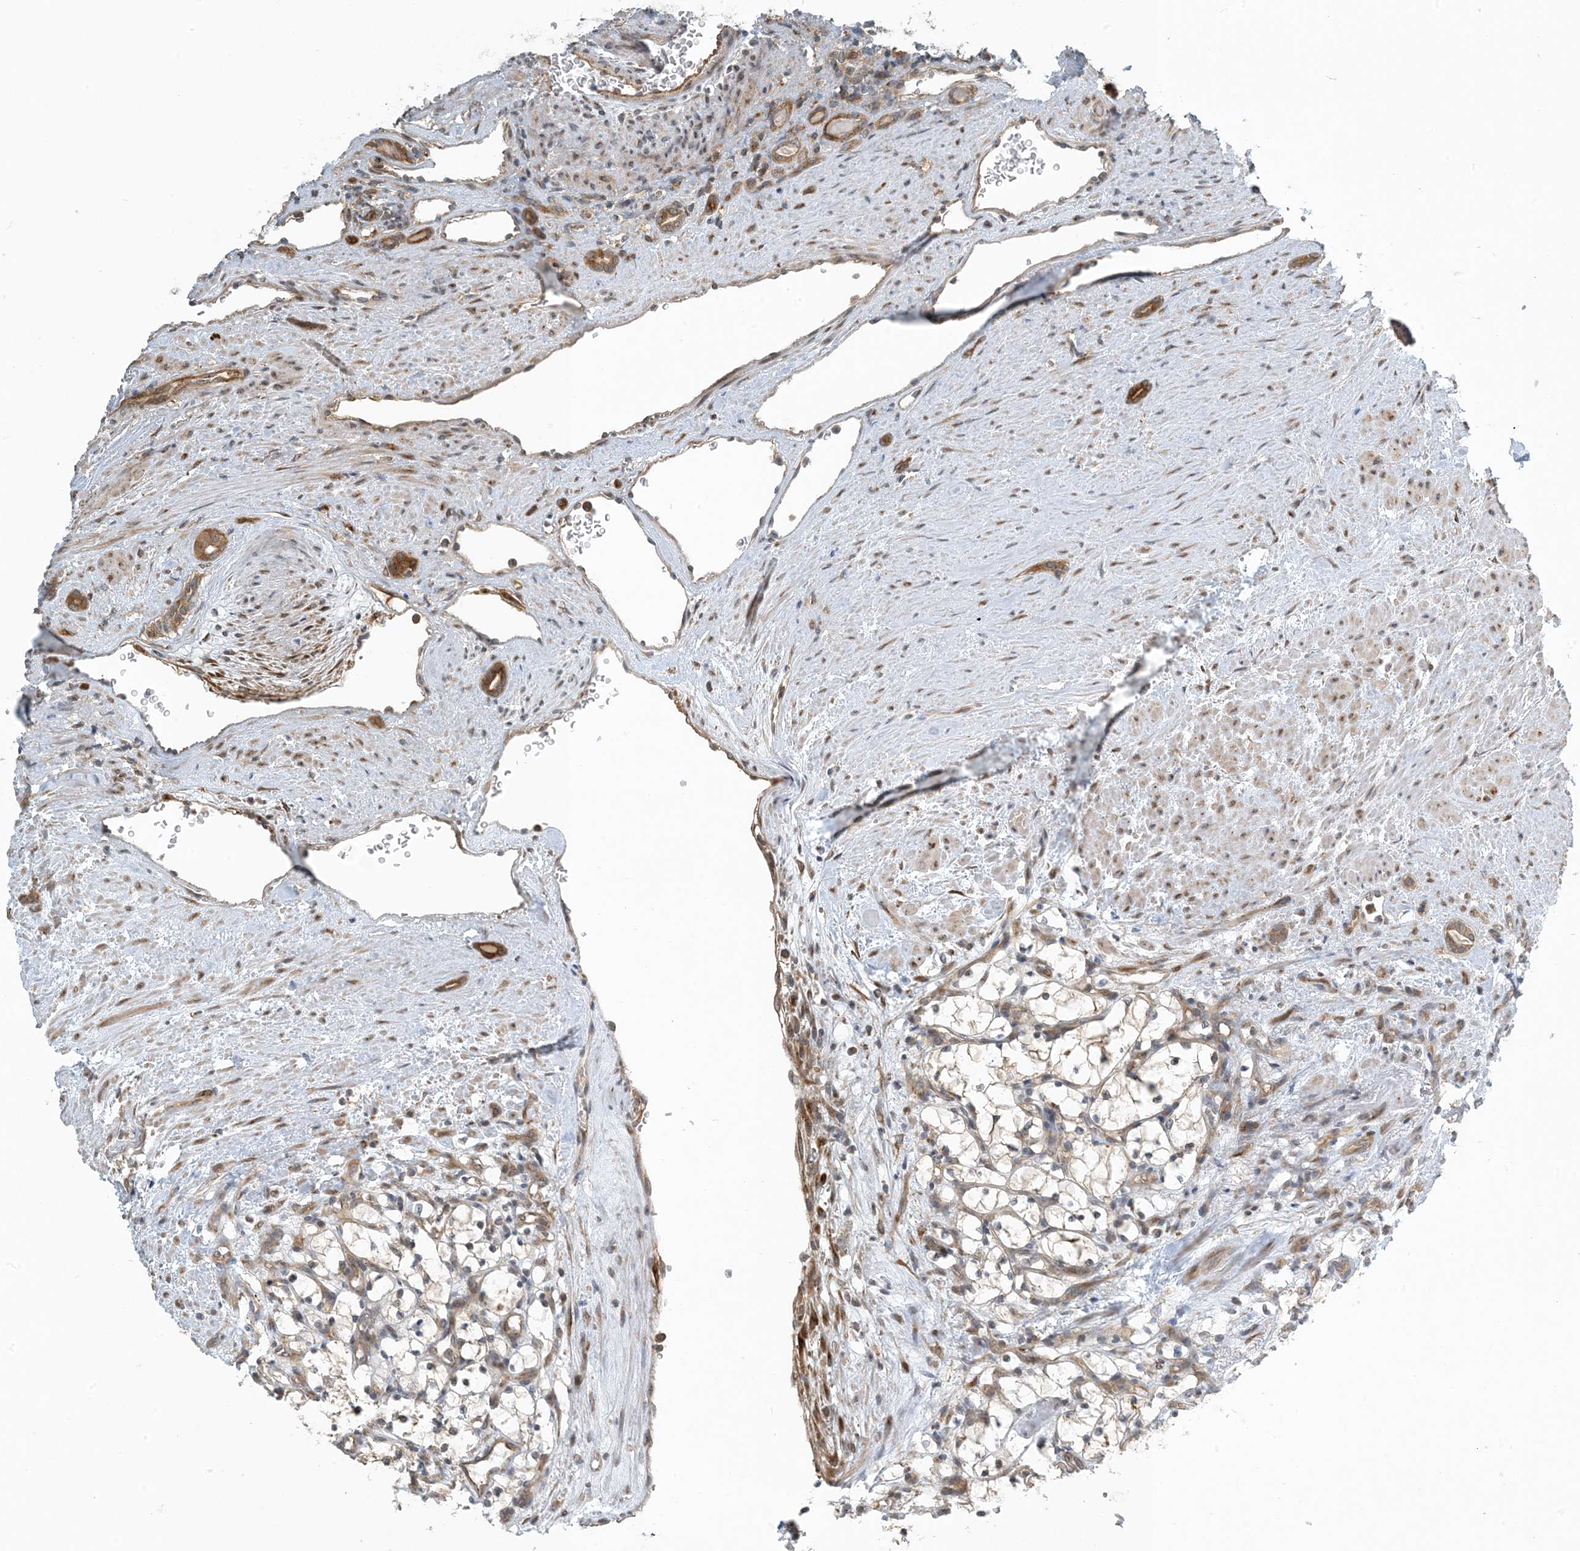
{"staining": {"intensity": "negative", "quantity": "none", "location": "none"}, "tissue": "renal cancer", "cell_type": "Tumor cells", "image_type": "cancer", "snomed": [{"axis": "morphology", "description": "Adenocarcinoma, NOS"}, {"axis": "topography", "description": "Kidney"}], "caption": "Immunohistochemistry (IHC) of human renal adenocarcinoma reveals no staining in tumor cells.", "gene": "ZBTB3", "patient": {"sex": "female", "age": 69}}